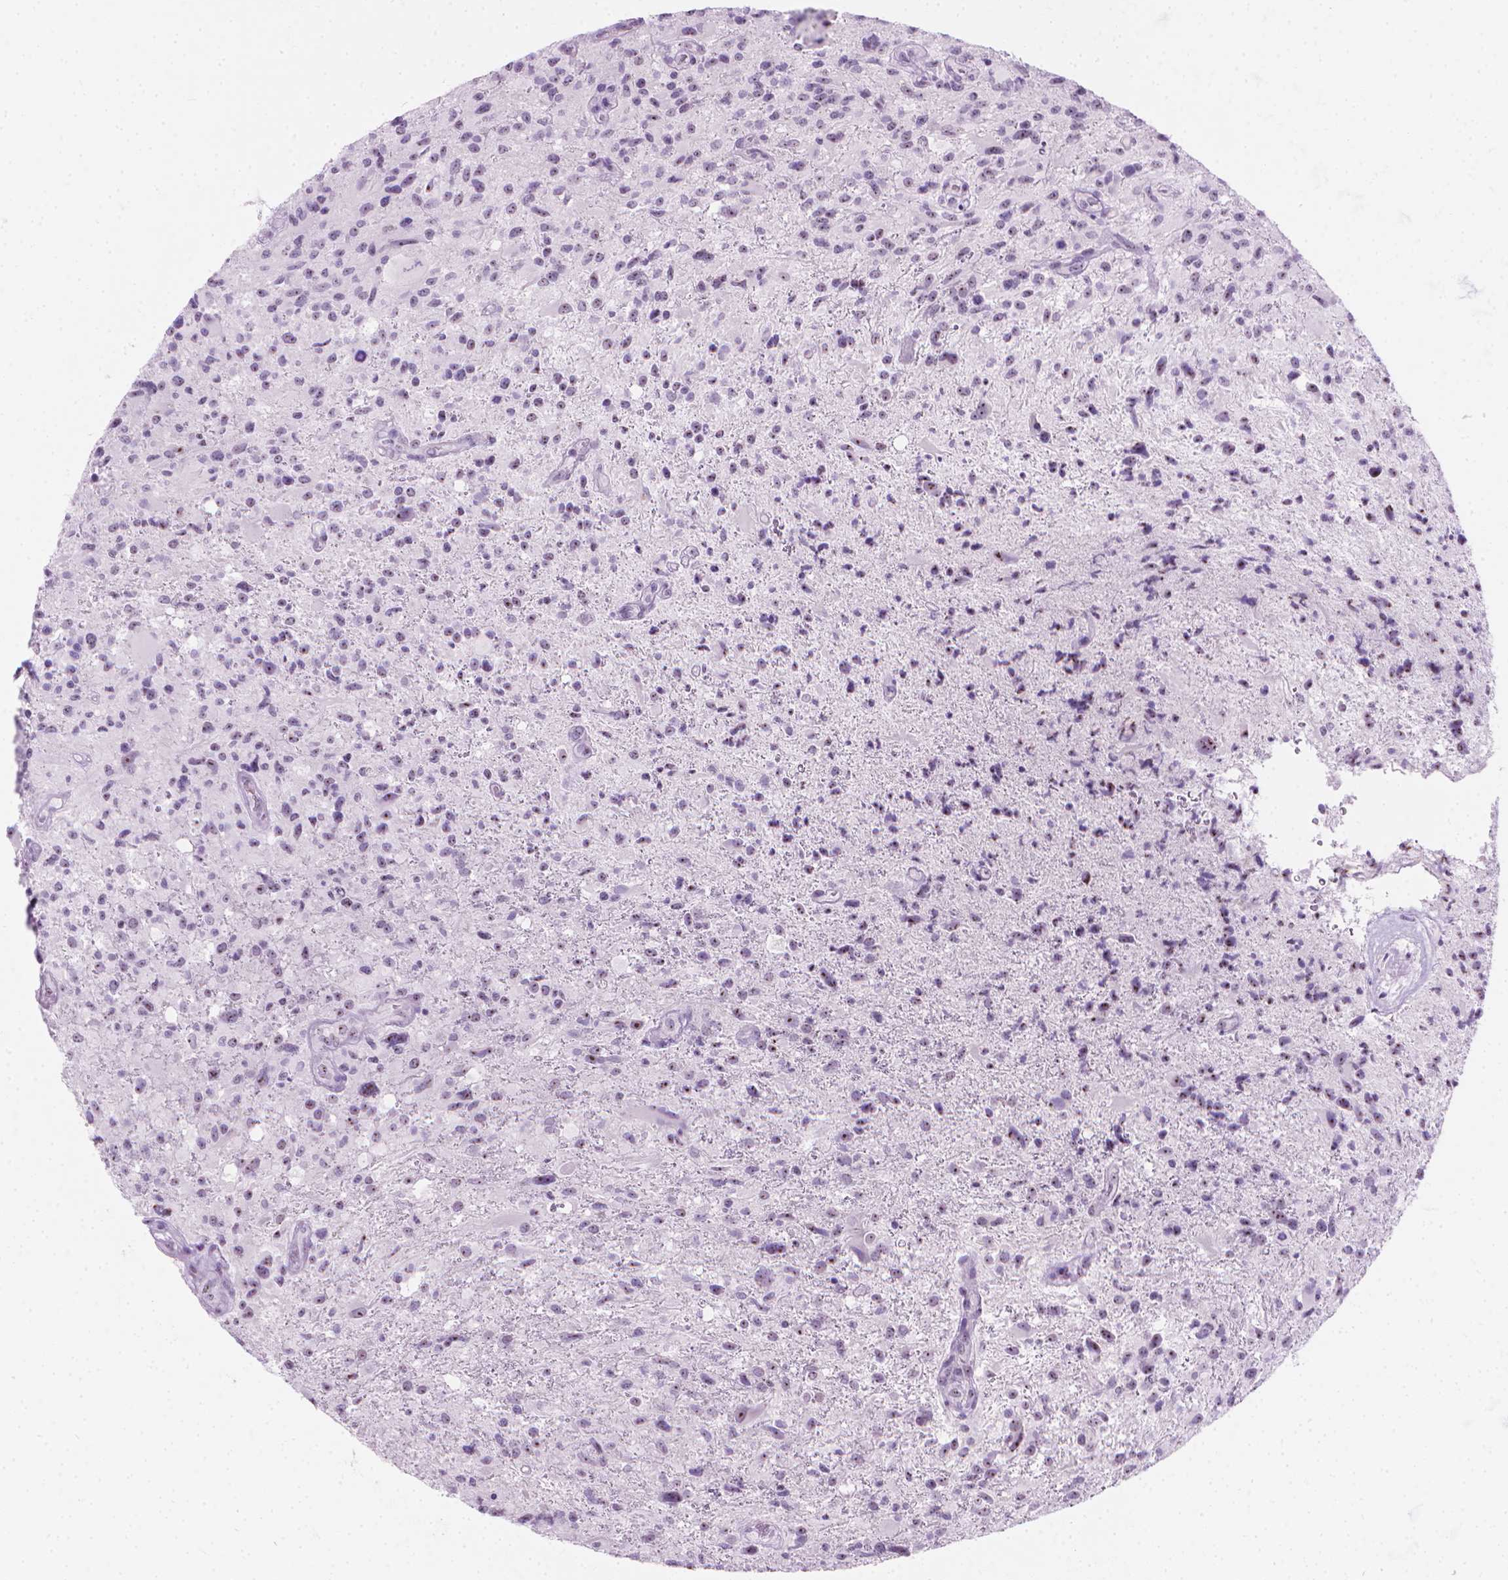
{"staining": {"intensity": "negative", "quantity": "none", "location": "none"}, "tissue": "glioma", "cell_type": "Tumor cells", "image_type": "cancer", "snomed": [{"axis": "morphology", "description": "Glioma, malignant, High grade"}, {"axis": "topography", "description": "Brain"}], "caption": "Tumor cells are negative for brown protein staining in high-grade glioma (malignant). (DAB immunohistochemistry with hematoxylin counter stain).", "gene": "NOL7", "patient": {"sex": "male", "age": 63}}